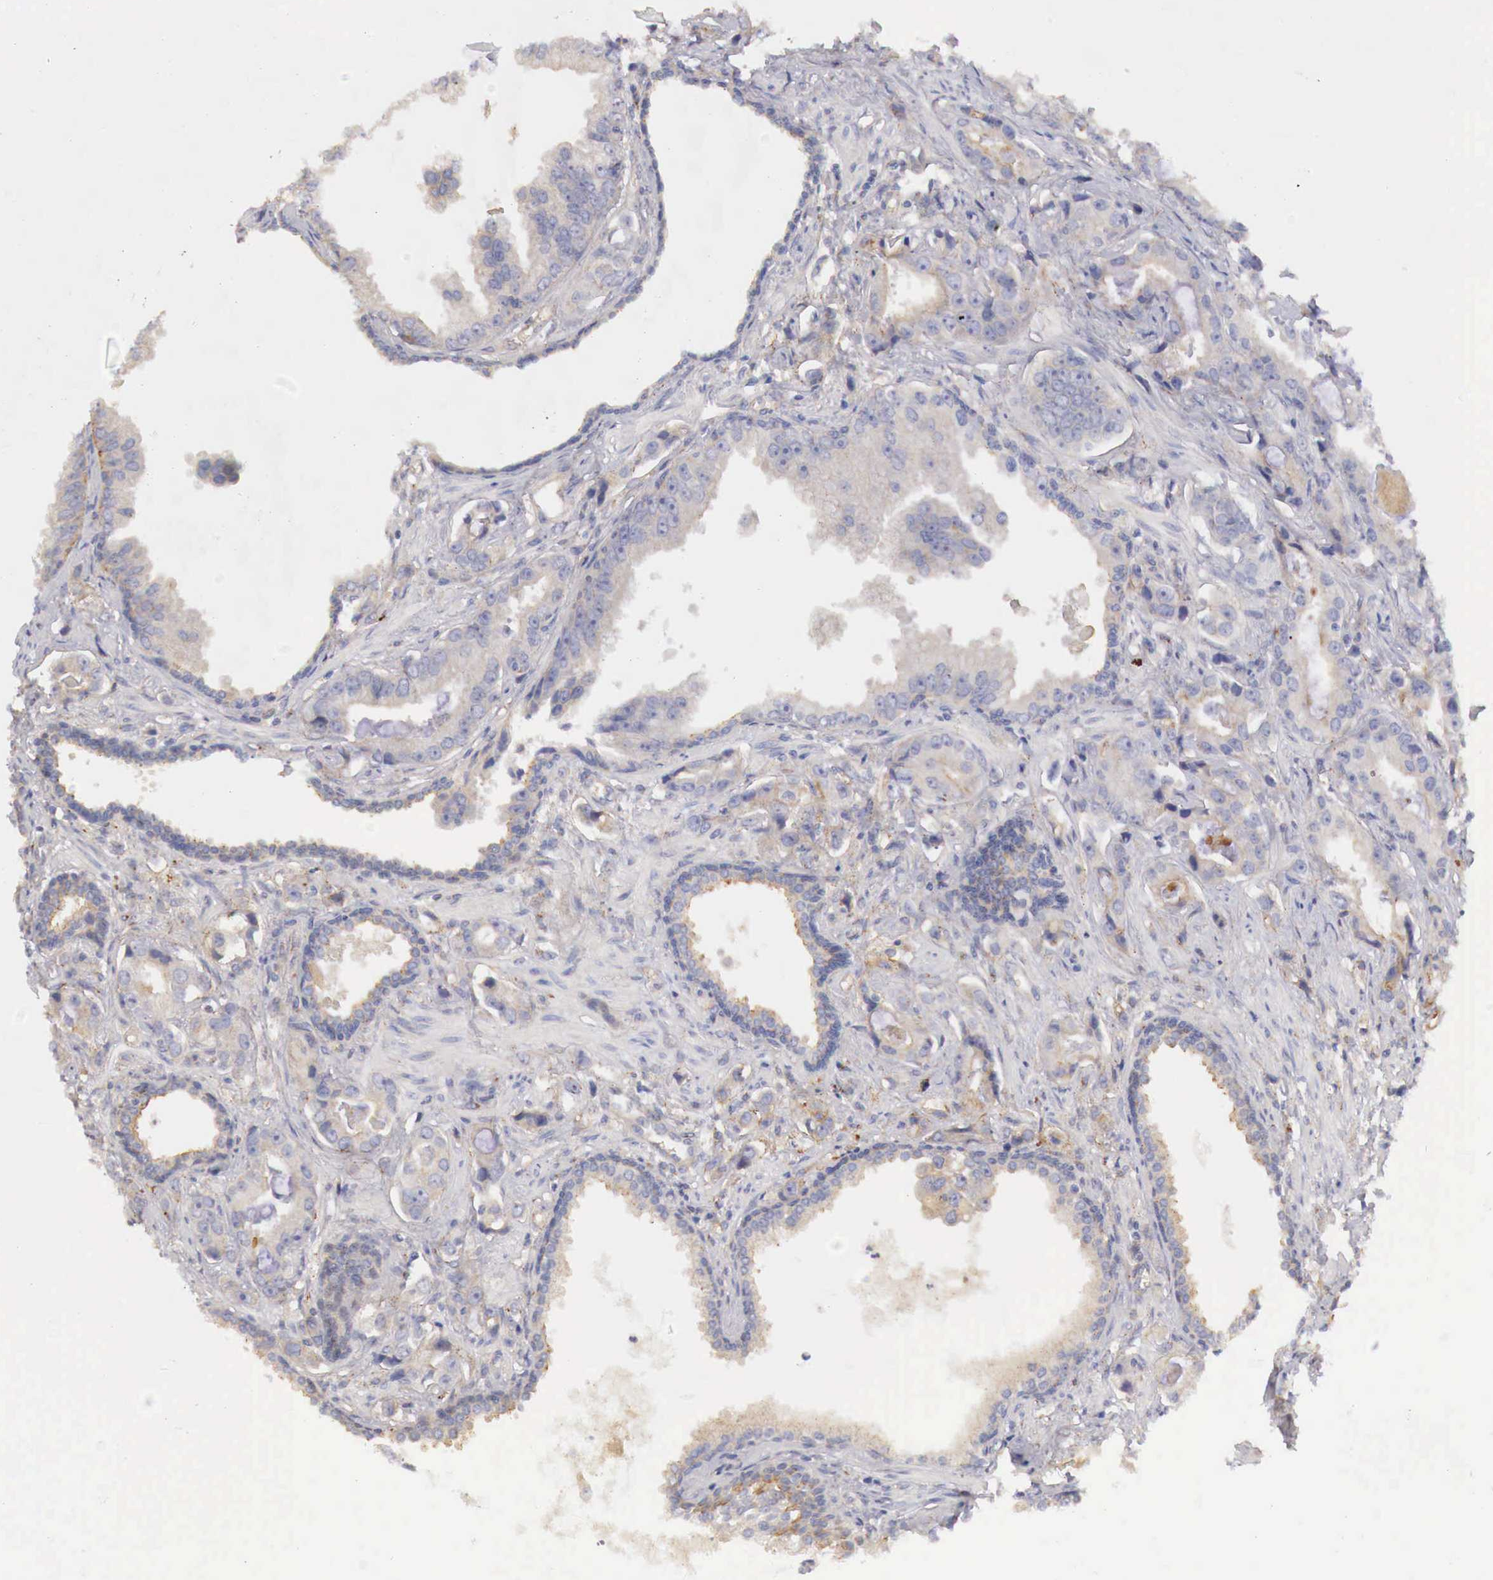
{"staining": {"intensity": "negative", "quantity": "none", "location": "none"}, "tissue": "prostate cancer", "cell_type": "Tumor cells", "image_type": "cancer", "snomed": [{"axis": "morphology", "description": "Adenocarcinoma, Low grade"}, {"axis": "topography", "description": "Prostate"}], "caption": "Immunohistochemical staining of human prostate low-grade adenocarcinoma demonstrates no significant expression in tumor cells.", "gene": "KLHDC7B", "patient": {"sex": "male", "age": 65}}